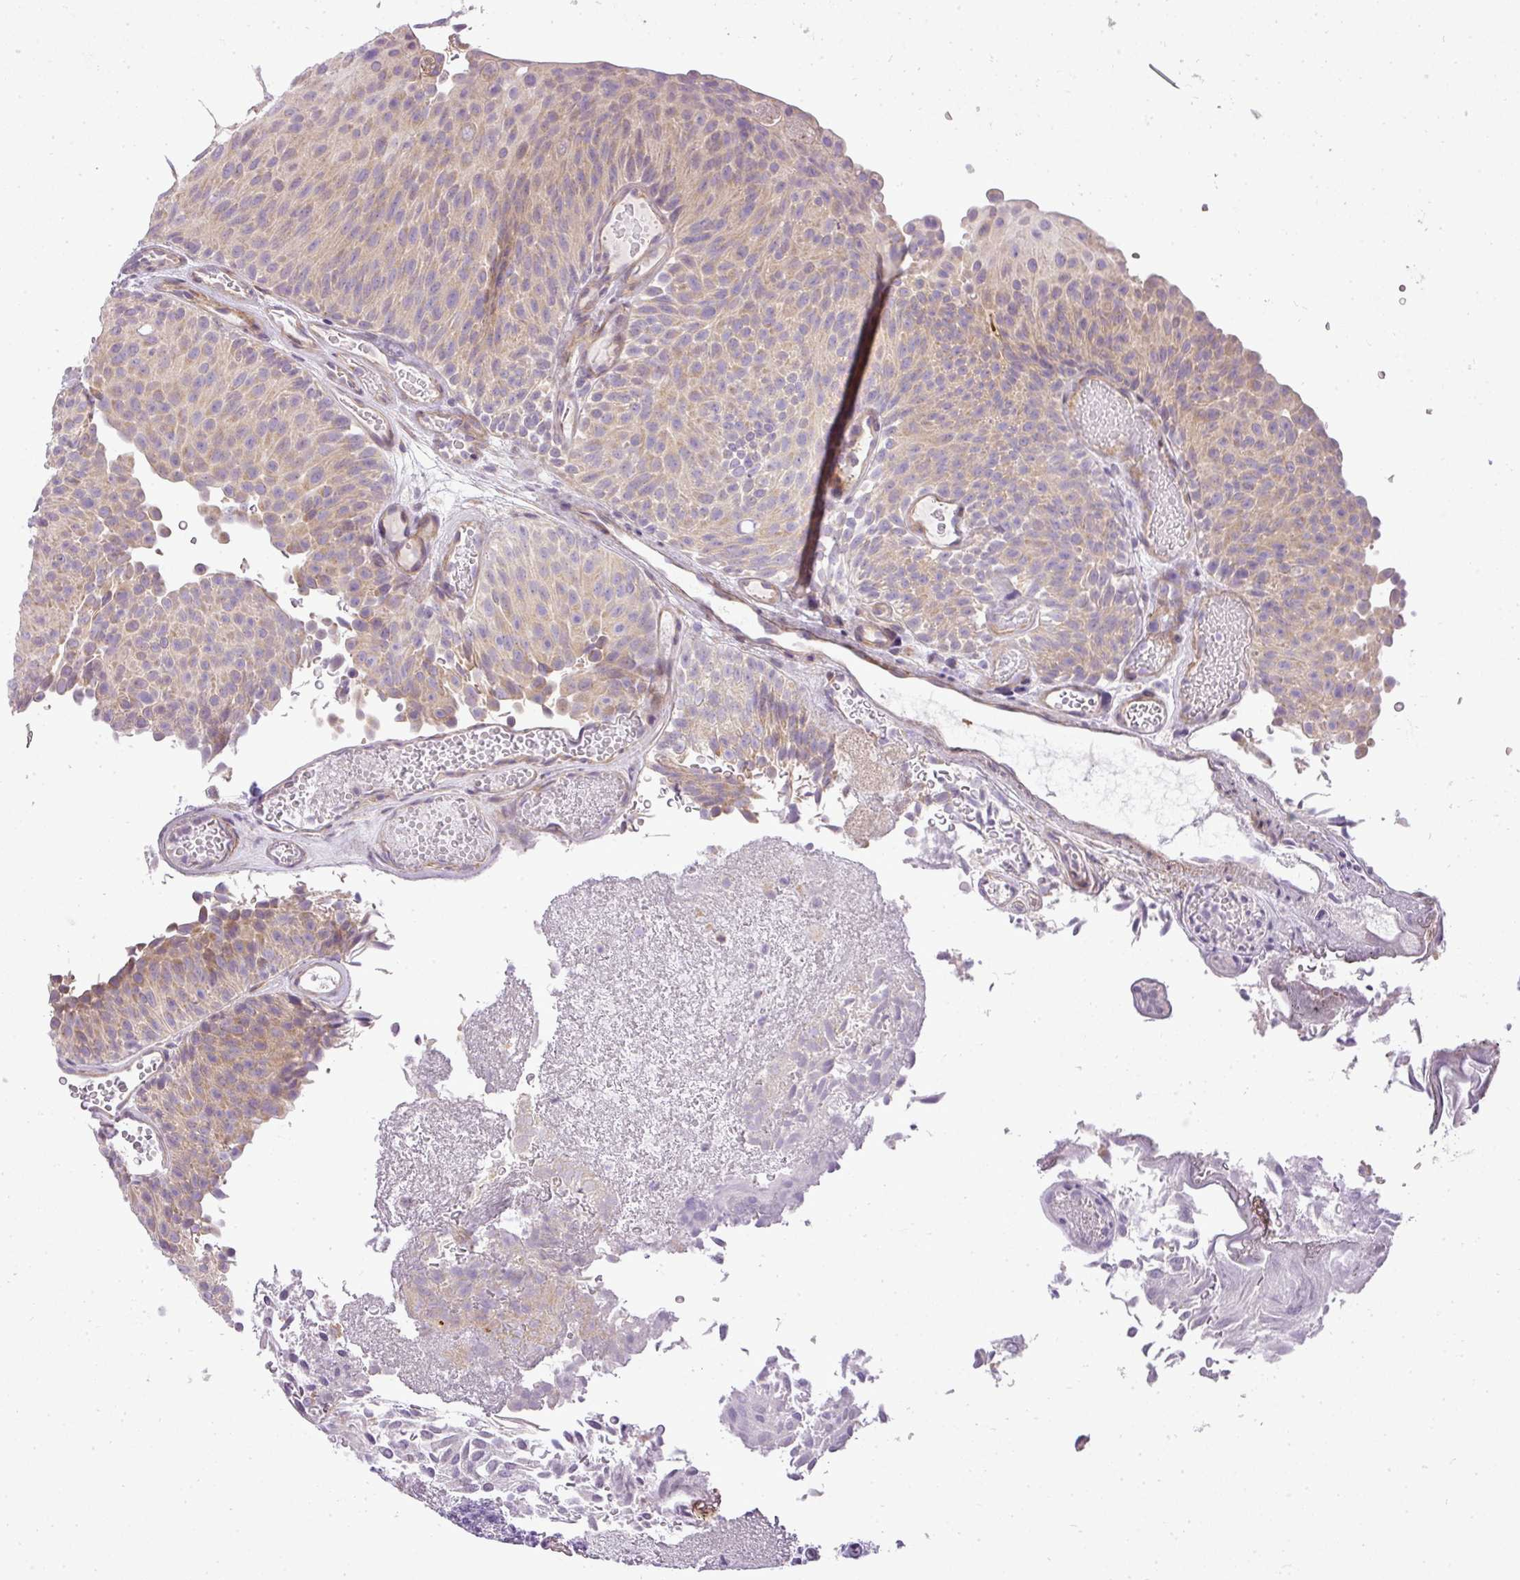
{"staining": {"intensity": "weak", "quantity": ">75%", "location": "cytoplasmic/membranous"}, "tissue": "urothelial cancer", "cell_type": "Tumor cells", "image_type": "cancer", "snomed": [{"axis": "morphology", "description": "Urothelial carcinoma, Low grade"}, {"axis": "topography", "description": "Urinary bladder"}], "caption": "IHC image of neoplastic tissue: urothelial cancer stained using IHC exhibits low levels of weak protein expression localized specifically in the cytoplasmic/membranous of tumor cells, appearing as a cytoplasmic/membranous brown color.", "gene": "ZDHHC1", "patient": {"sex": "male", "age": 78}}